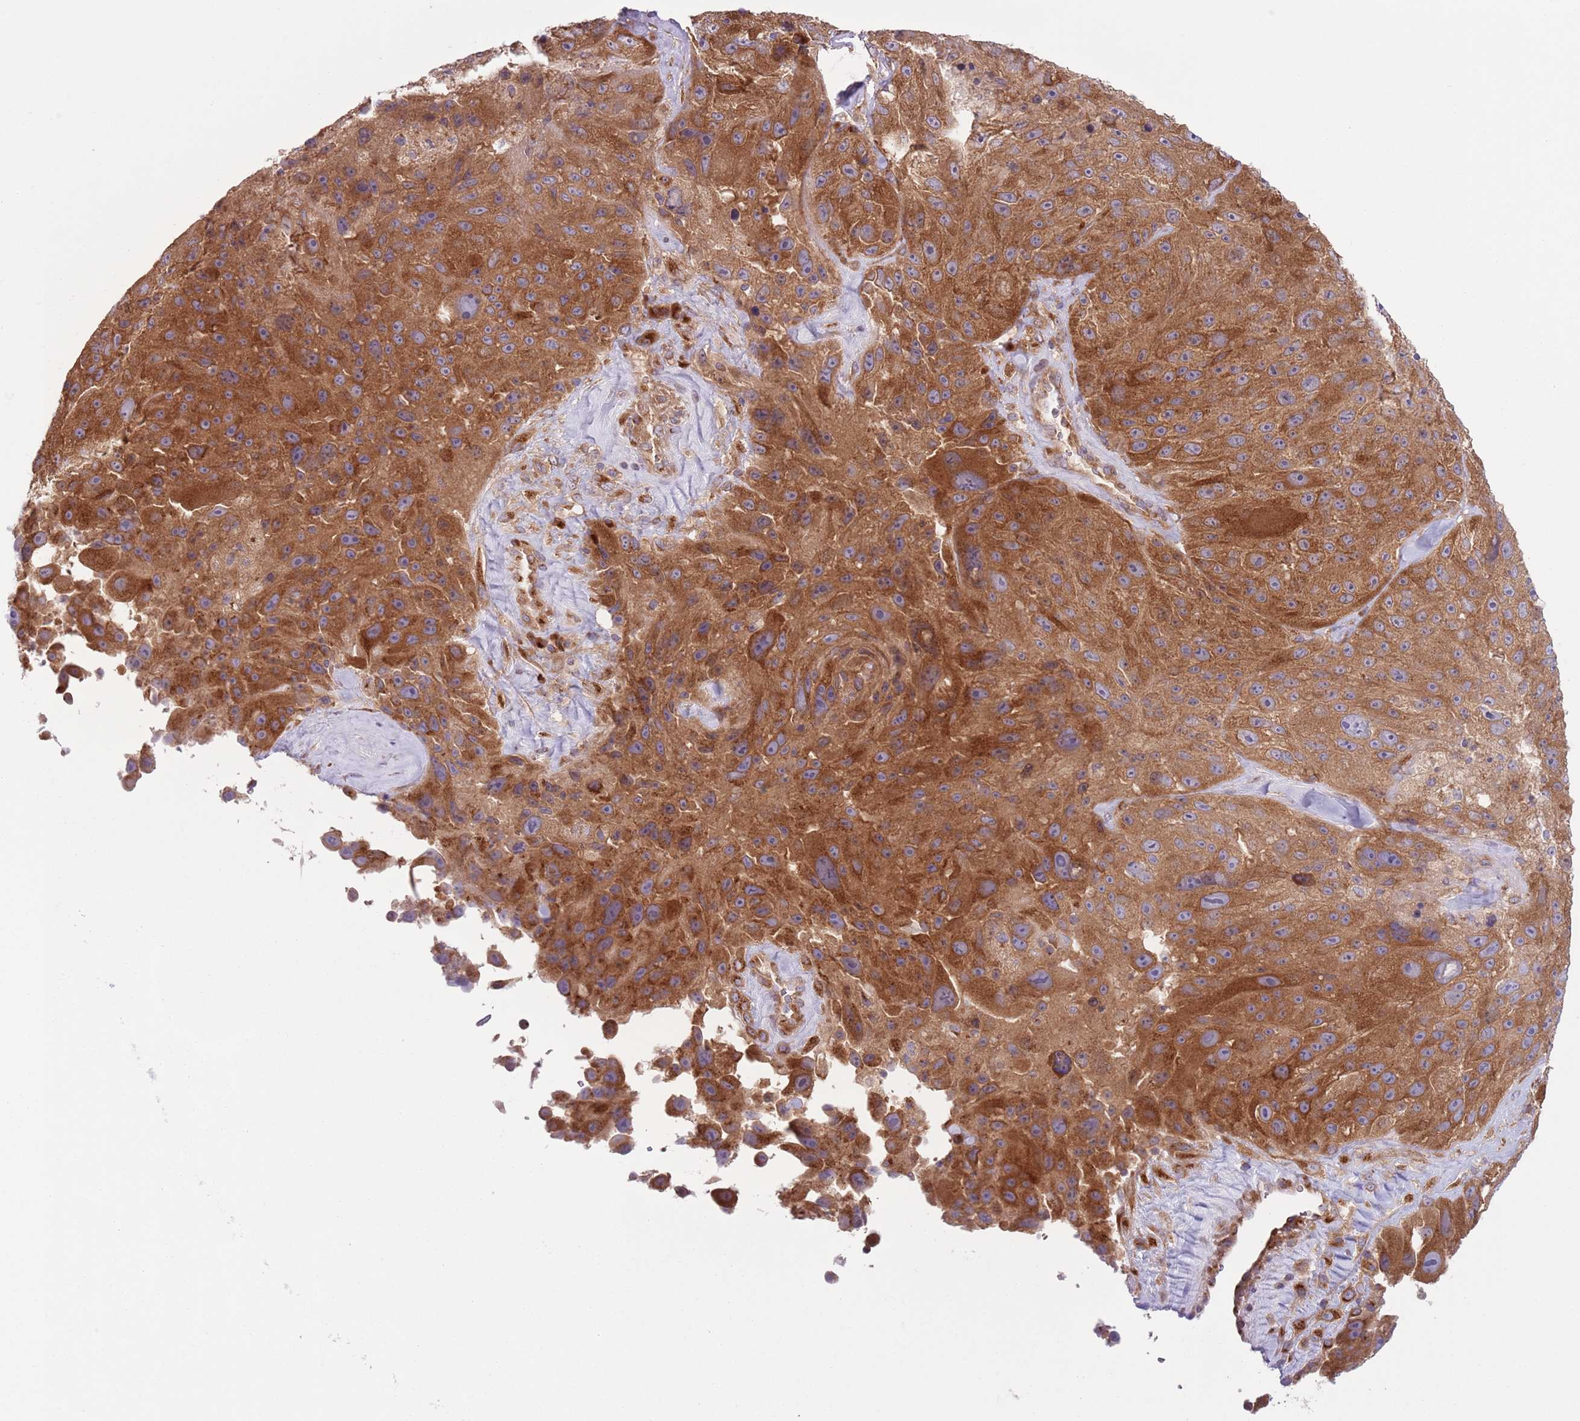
{"staining": {"intensity": "moderate", "quantity": ">75%", "location": "cytoplasmic/membranous"}, "tissue": "melanoma", "cell_type": "Tumor cells", "image_type": "cancer", "snomed": [{"axis": "morphology", "description": "Malignant melanoma, Metastatic site"}, {"axis": "topography", "description": "Lymph node"}], "caption": "Protein staining of melanoma tissue displays moderate cytoplasmic/membranous expression in about >75% of tumor cells.", "gene": "COPE", "patient": {"sex": "male", "age": 62}}